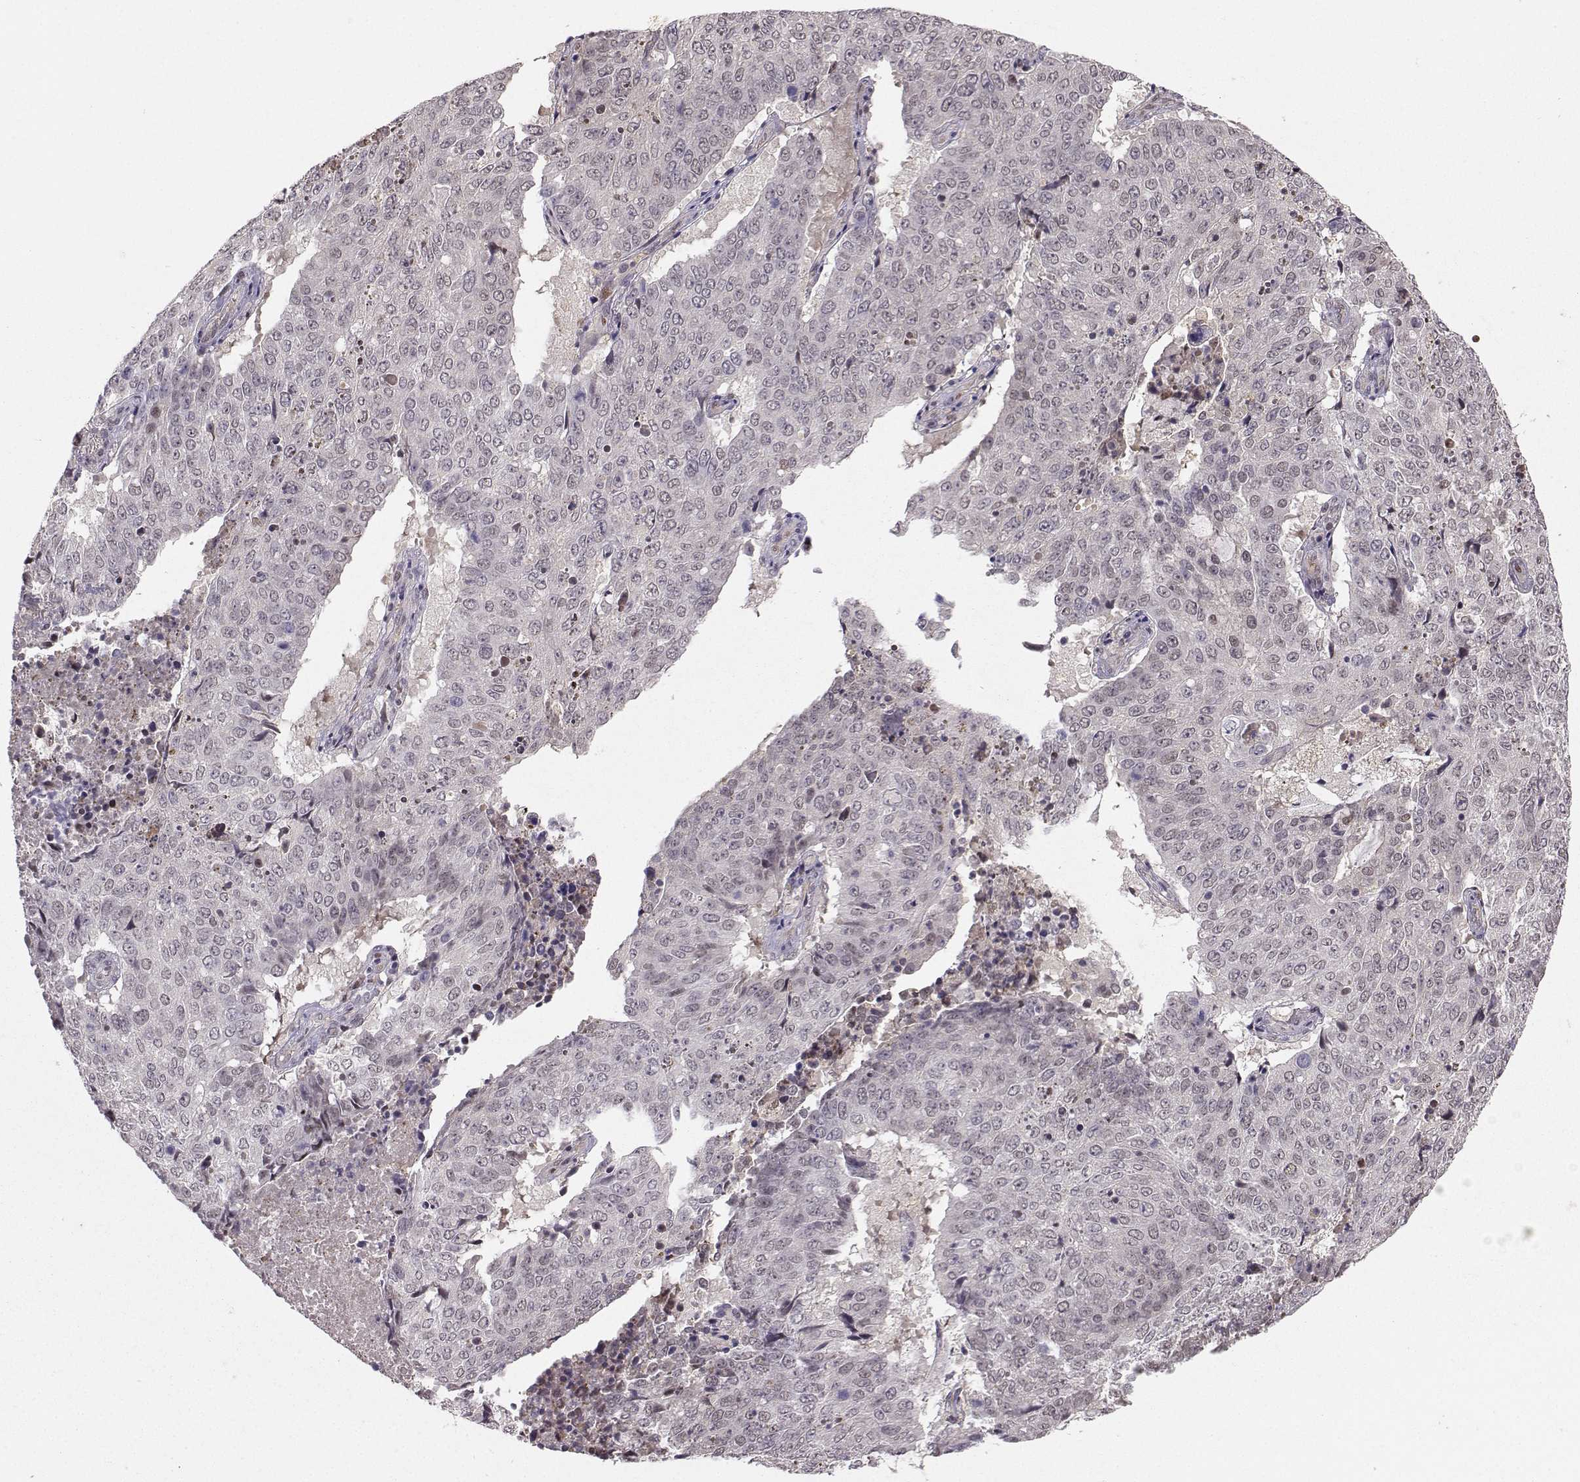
{"staining": {"intensity": "negative", "quantity": "none", "location": "none"}, "tissue": "lung cancer", "cell_type": "Tumor cells", "image_type": "cancer", "snomed": [{"axis": "morphology", "description": "Normal tissue, NOS"}, {"axis": "morphology", "description": "Squamous cell carcinoma, NOS"}, {"axis": "topography", "description": "Bronchus"}, {"axis": "topography", "description": "Lung"}], "caption": "Immunohistochemistry photomicrograph of human squamous cell carcinoma (lung) stained for a protein (brown), which displays no positivity in tumor cells.", "gene": "PKP2", "patient": {"sex": "male", "age": 64}}